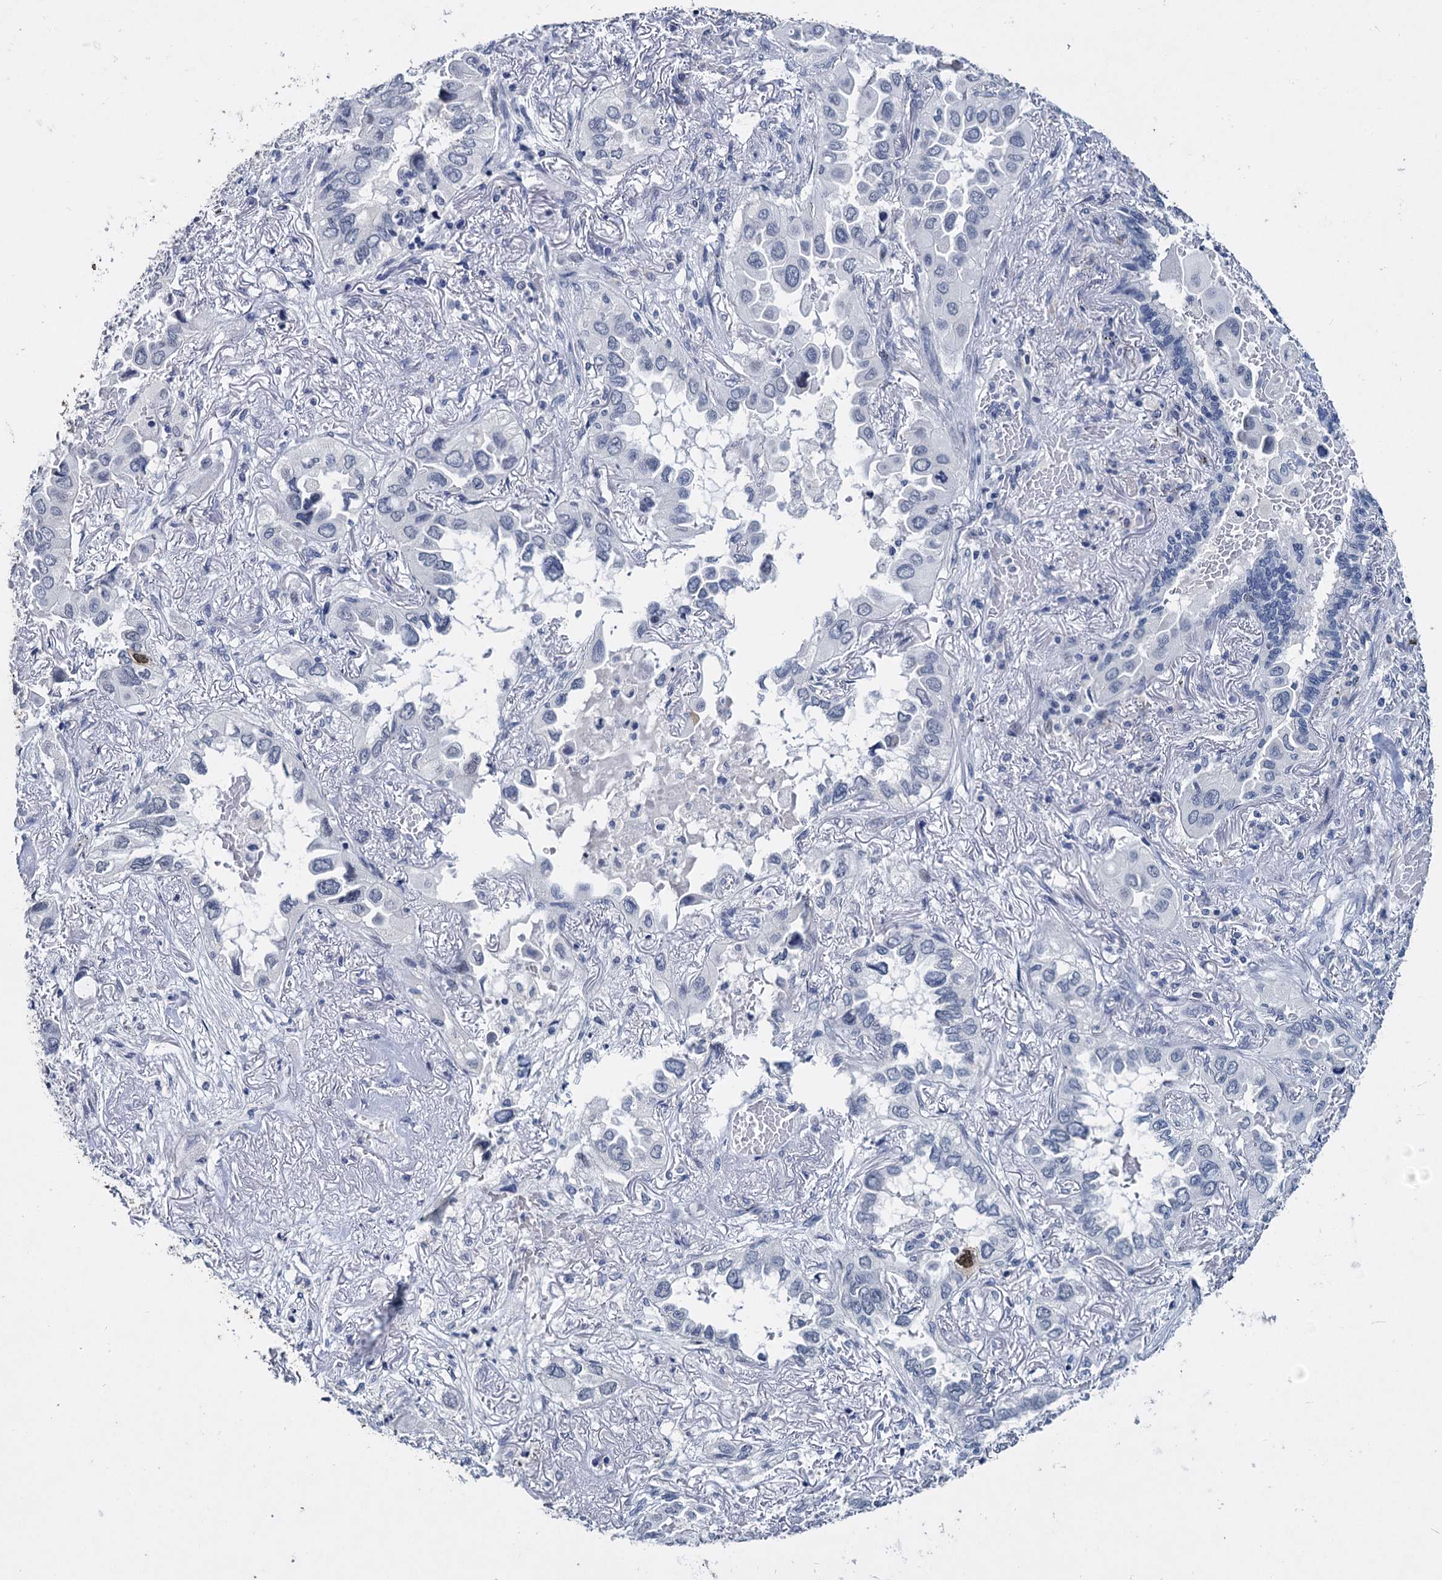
{"staining": {"intensity": "negative", "quantity": "none", "location": "none"}, "tissue": "lung cancer", "cell_type": "Tumor cells", "image_type": "cancer", "snomed": [{"axis": "morphology", "description": "Adenocarcinoma, NOS"}, {"axis": "topography", "description": "Lung"}], "caption": "Immunohistochemical staining of human lung adenocarcinoma displays no significant positivity in tumor cells. (Immunohistochemistry (ihc), brightfield microscopy, high magnification).", "gene": "MAGEA4", "patient": {"sex": "female", "age": 76}}